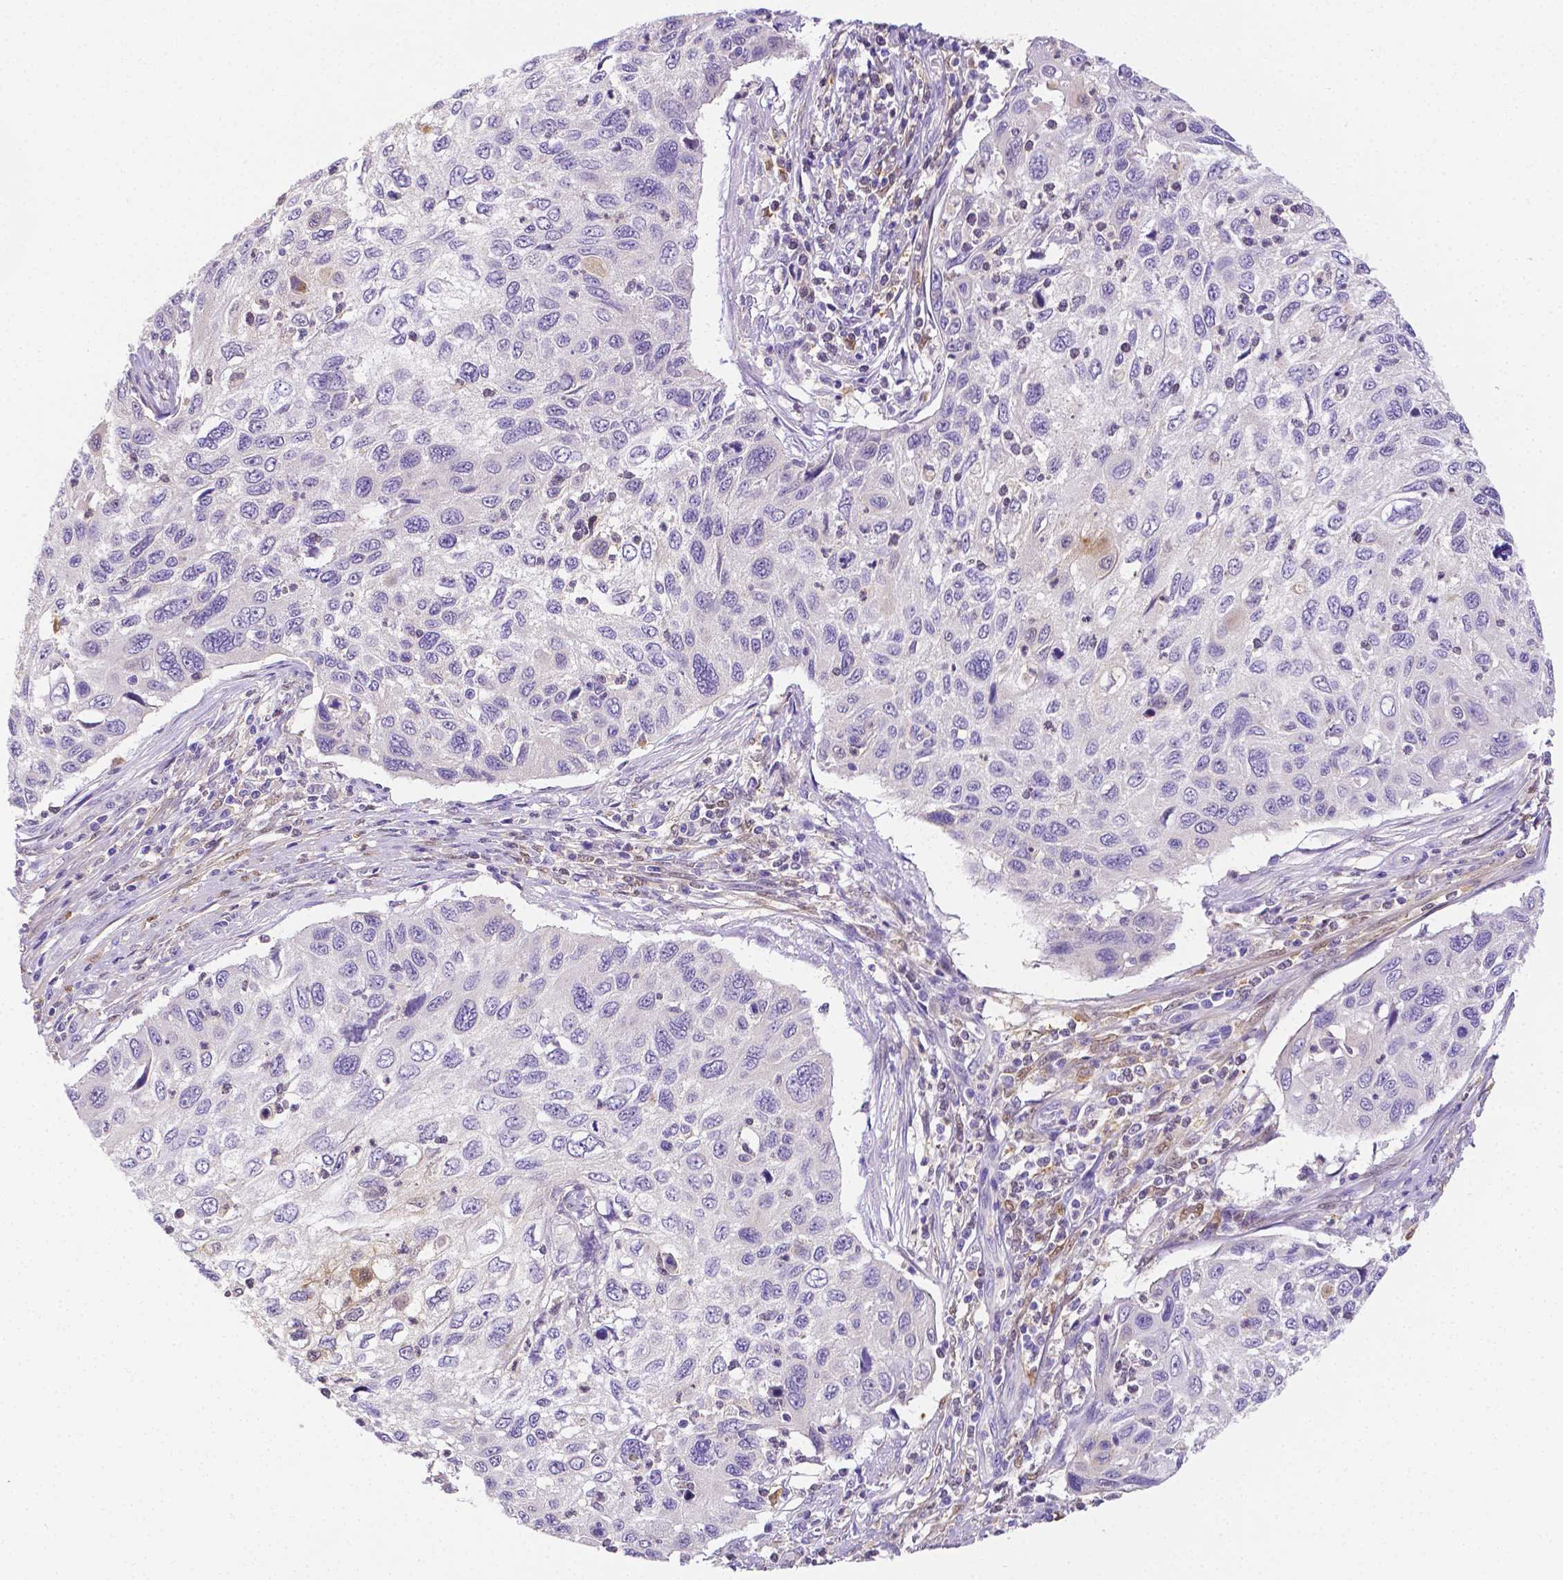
{"staining": {"intensity": "negative", "quantity": "none", "location": "none"}, "tissue": "cervical cancer", "cell_type": "Tumor cells", "image_type": "cancer", "snomed": [{"axis": "morphology", "description": "Squamous cell carcinoma, NOS"}, {"axis": "topography", "description": "Cervix"}], "caption": "High magnification brightfield microscopy of cervical cancer (squamous cell carcinoma) stained with DAB (3,3'-diaminobenzidine) (brown) and counterstained with hematoxylin (blue): tumor cells show no significant expression.", "gene": "NXPH2", "patient": {"sex": "female", "age": 70}}